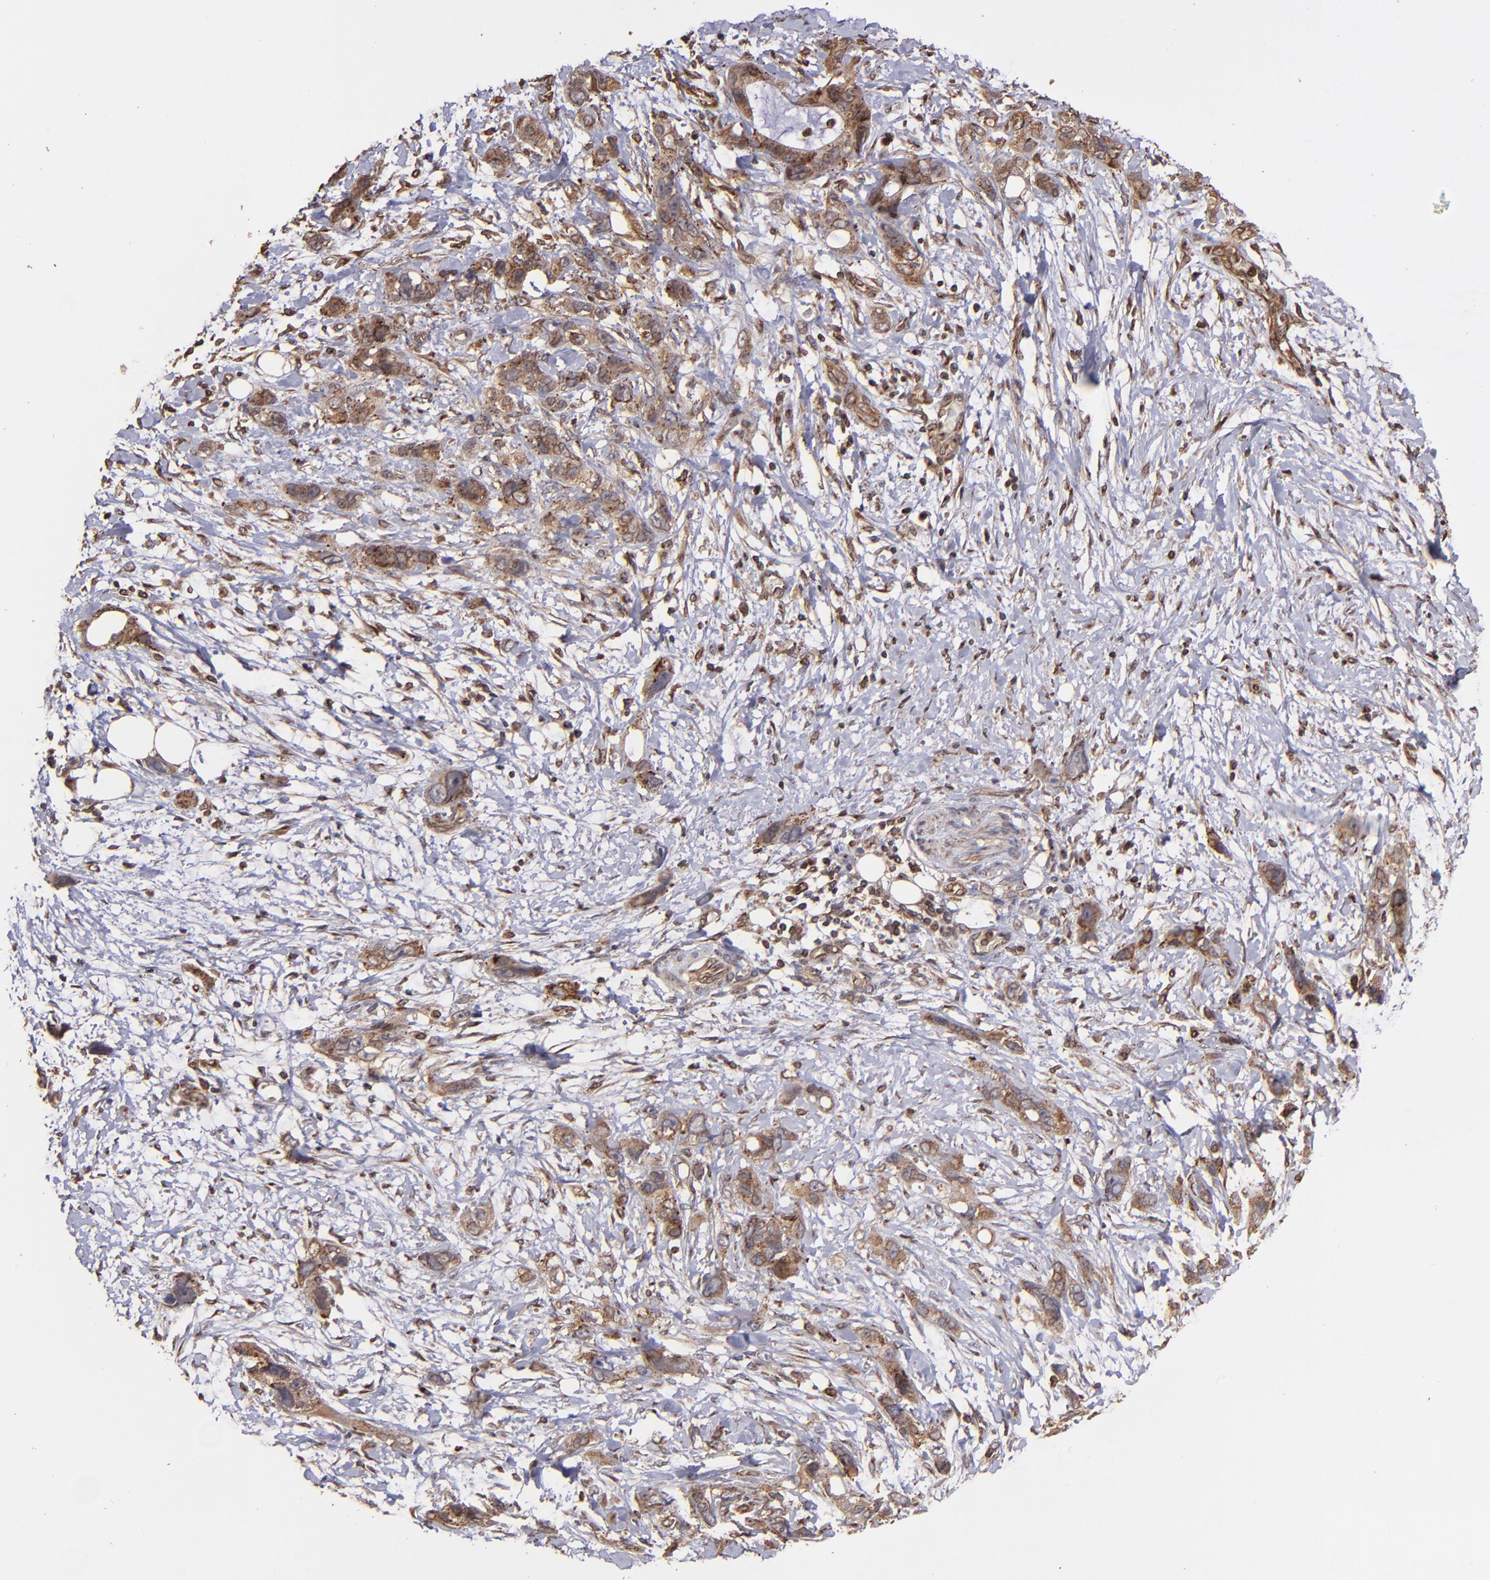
{"staining": {"intensity": "moderate", "quantity": ">75%", "location": "cytoplasmic/membranous"}, "tissue": "stomach cancer", "cell_type": "Tumor cells", "image_type": "cancer", "snomed": [{"axis": "morphology", "description": "Adenocarcinoma, NOS"}, {"axis": "topography", "description": "Stomach, upper"}], "caption": "The immunohistochemical stain labels moderate cytoplasmic/membranous expression in tumor cells of stomach cancer tissue. (DAB = brown stain, brightfield microscopy at high magnification).", "gene": "TRIP11", "patient": {"sex": "male", "age": 47}}